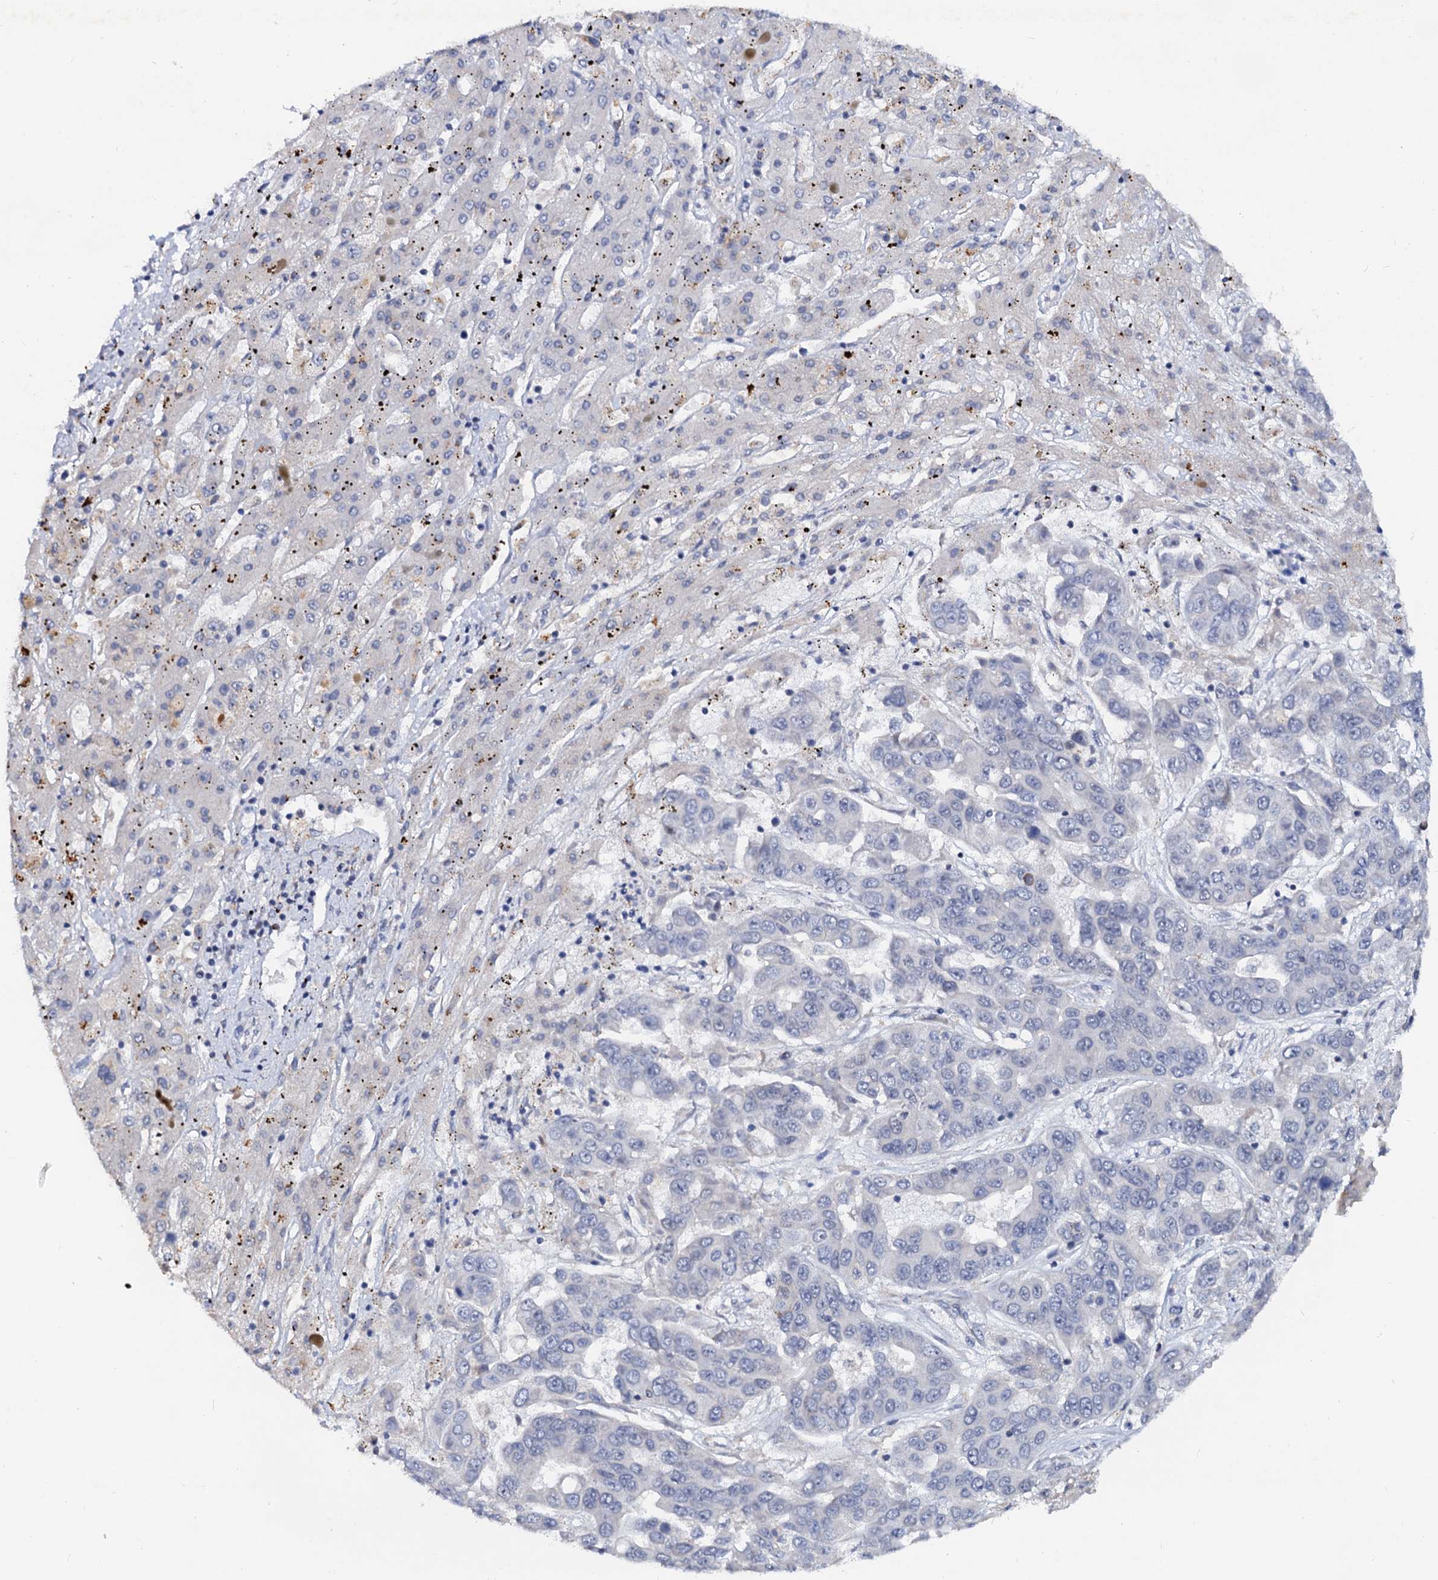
{"staining": {"intensity": "negative", "quantity": "none", "location": "none"}, "tissue": "liver cancer", "cell_type": "Tumor cells", "image_type": "cancer", "snomed": [{"axis": "morphology", "description": "Cholangiocarcinoma"}, {"axis": "topography", "description": "Liver"}], "caption": "Protein analysis of liver cancer (cholangiocarcinoma) demonstrates no significant positivity in tumor cells.", "gene": "NALF1", "patient": {"sex": "female", "age": 52}}